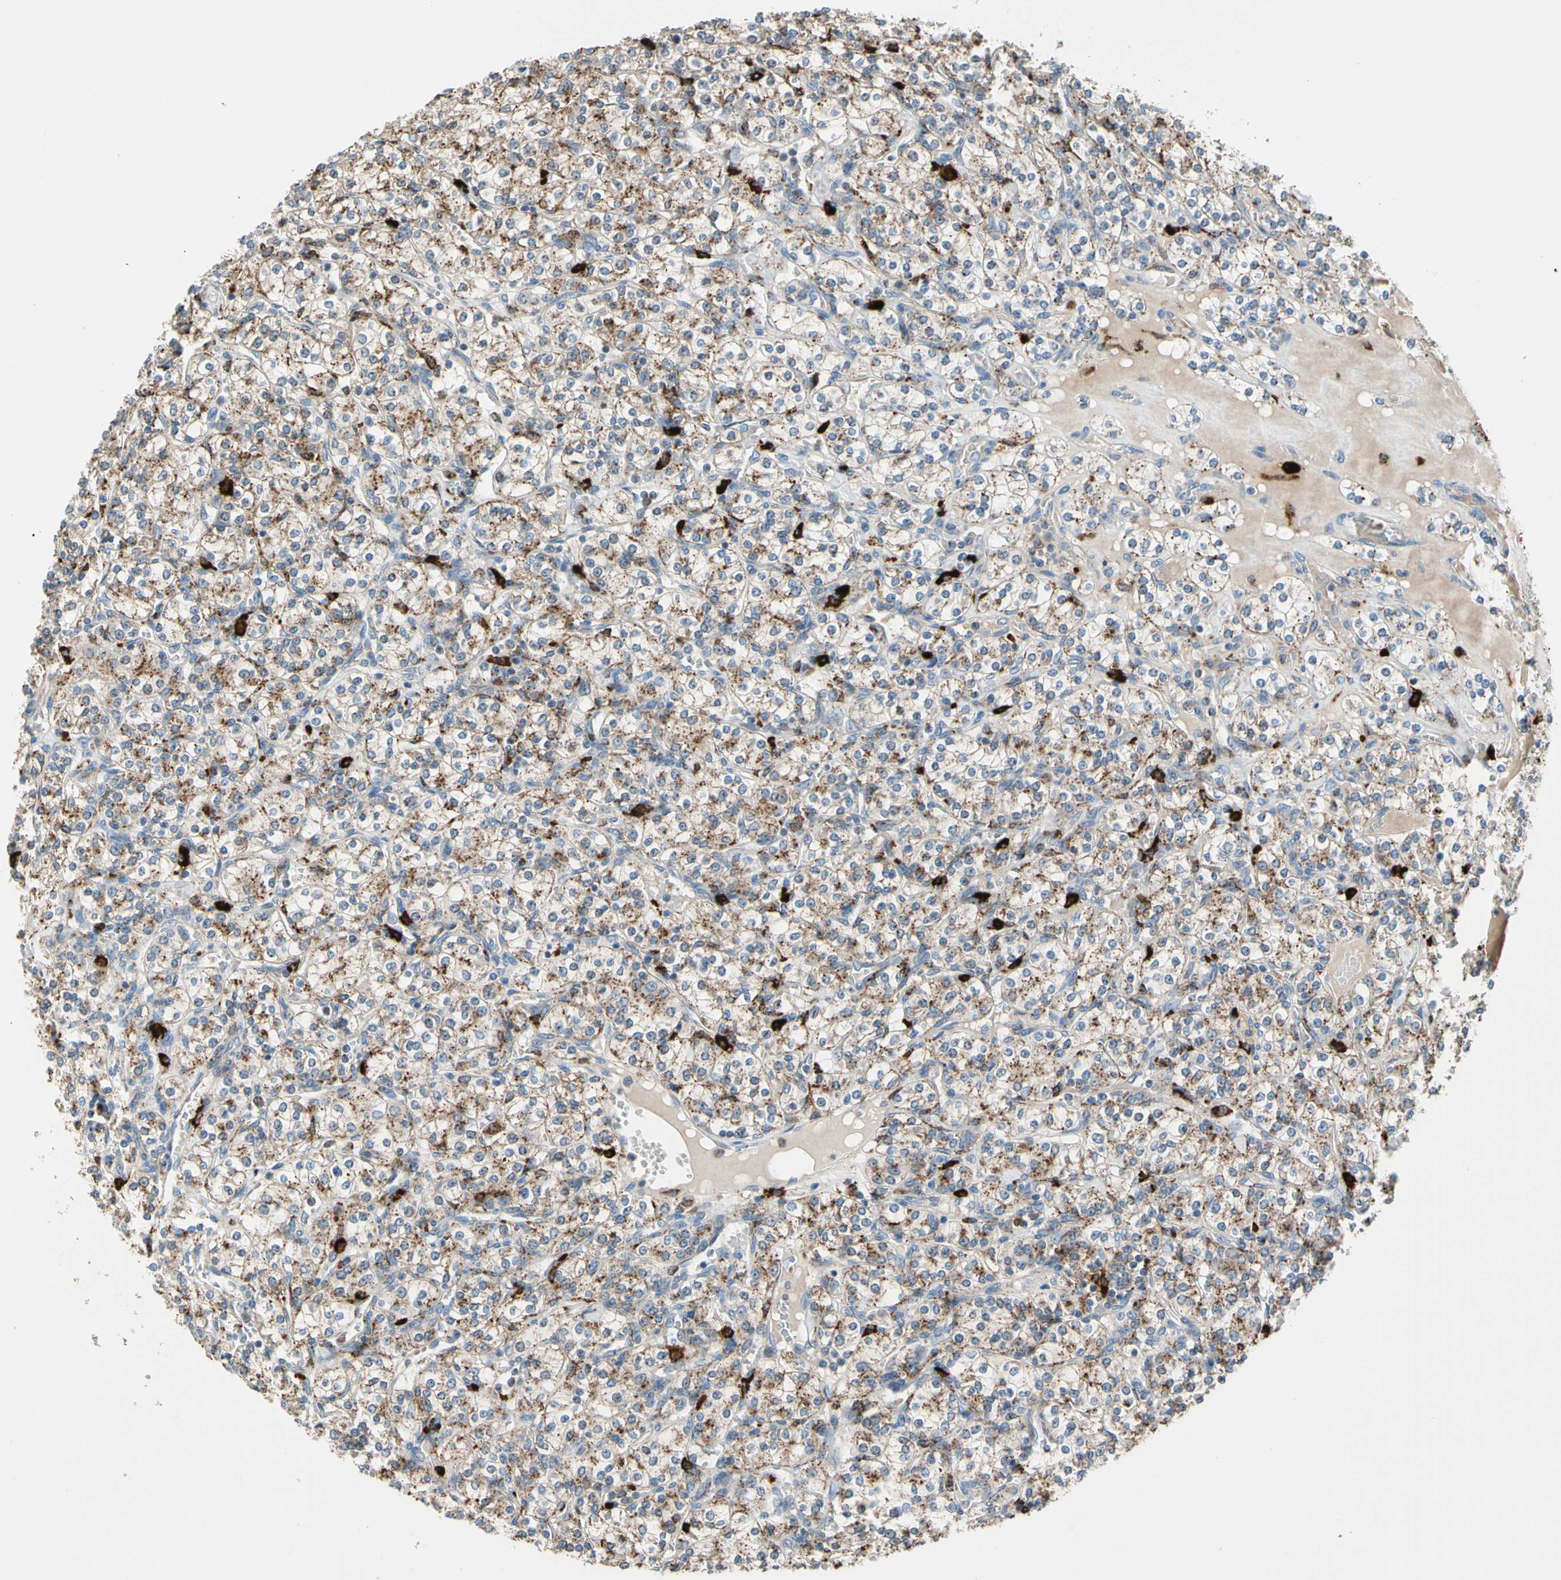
{"staining": {"intensity": "moderate", "quantity": ">75%", "location": "cytoplasmic/membranous"}, "tissue": "renal cancer", "cell_type": "Tumor cells", "image_type": "cancer", "snomed": [{"axis": "morphology", "description": "Adenocarcinoma, NOS"}, {"axis": "topography", "description": "Kidney"}], "caption": "Protein analysis of renal adenocarcinoma tissue displays moderate cytoplasmic/membranous positivity in approximately >75% of tumor cells. (brown staining indicates protein expression, while blue staining denotes nuclei).", "gene": "GM2A", "patient": {"sex": "male", "age": 77}}